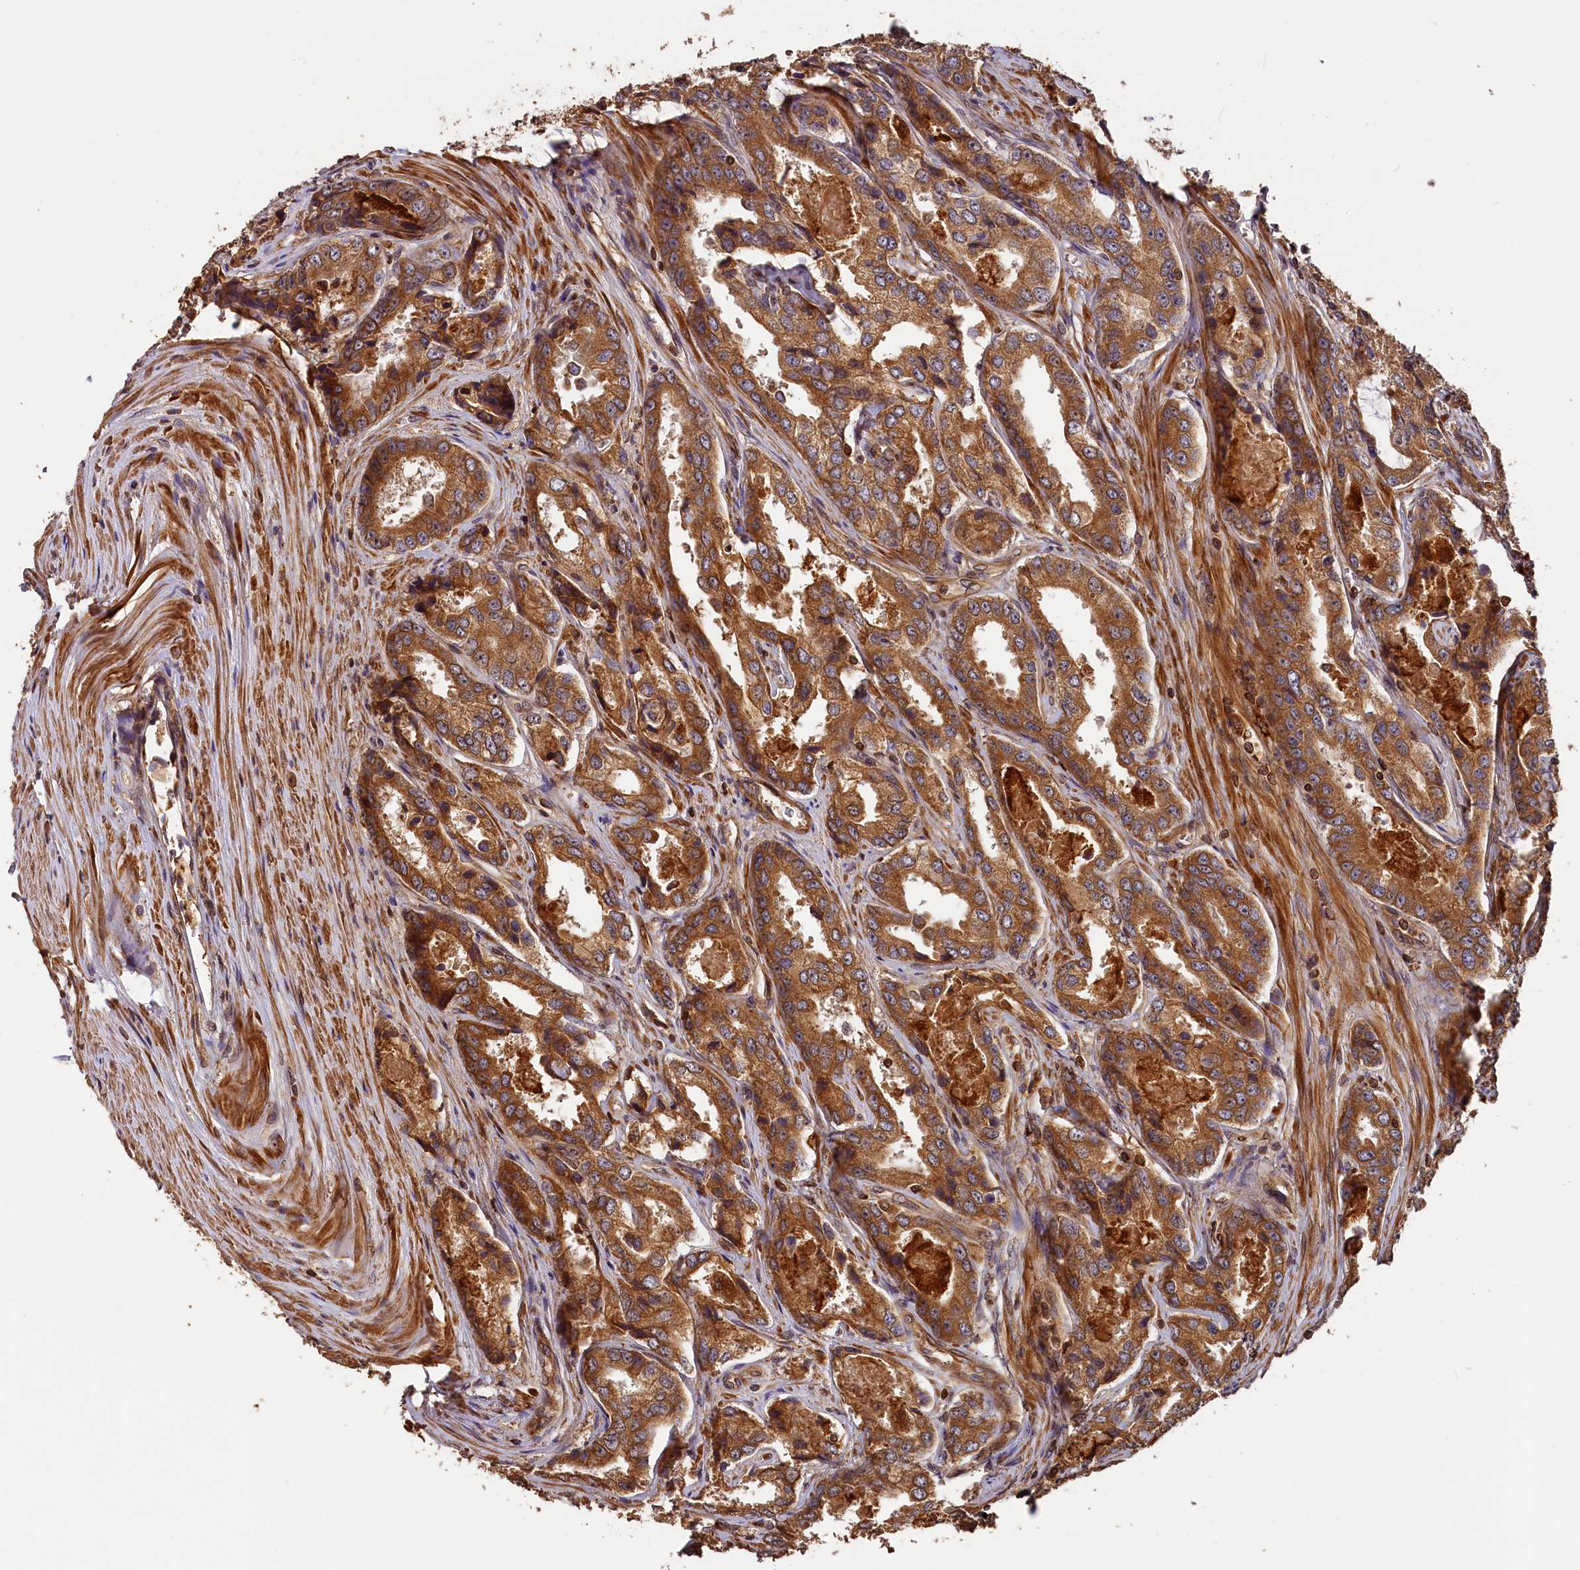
{"staining": {"intensity": "moderate", "quantity": ">75%", "location": "cytoplasmic/membranous"}, "tissue": "prostate cancer", "cell_type": "Tumor cells", "image_type": "cancer", "snomed": [{"axis": "morphology", "description": "Adenocarcinoma, Low grade"}, {"axis": "topography", "description": "Prostate"}], "caption": "IHC (DAB) staining of human prostate cancer (adenocarcinoma (low-grade)) exhibits moderate cytoplasmic/membranous protein staining in about >75% of tumor cells. (Brightfield microscopy of DAB IHC at high magnification).", "gene": "HMOX2", "patient": {"sex": "male", "age": 68}}